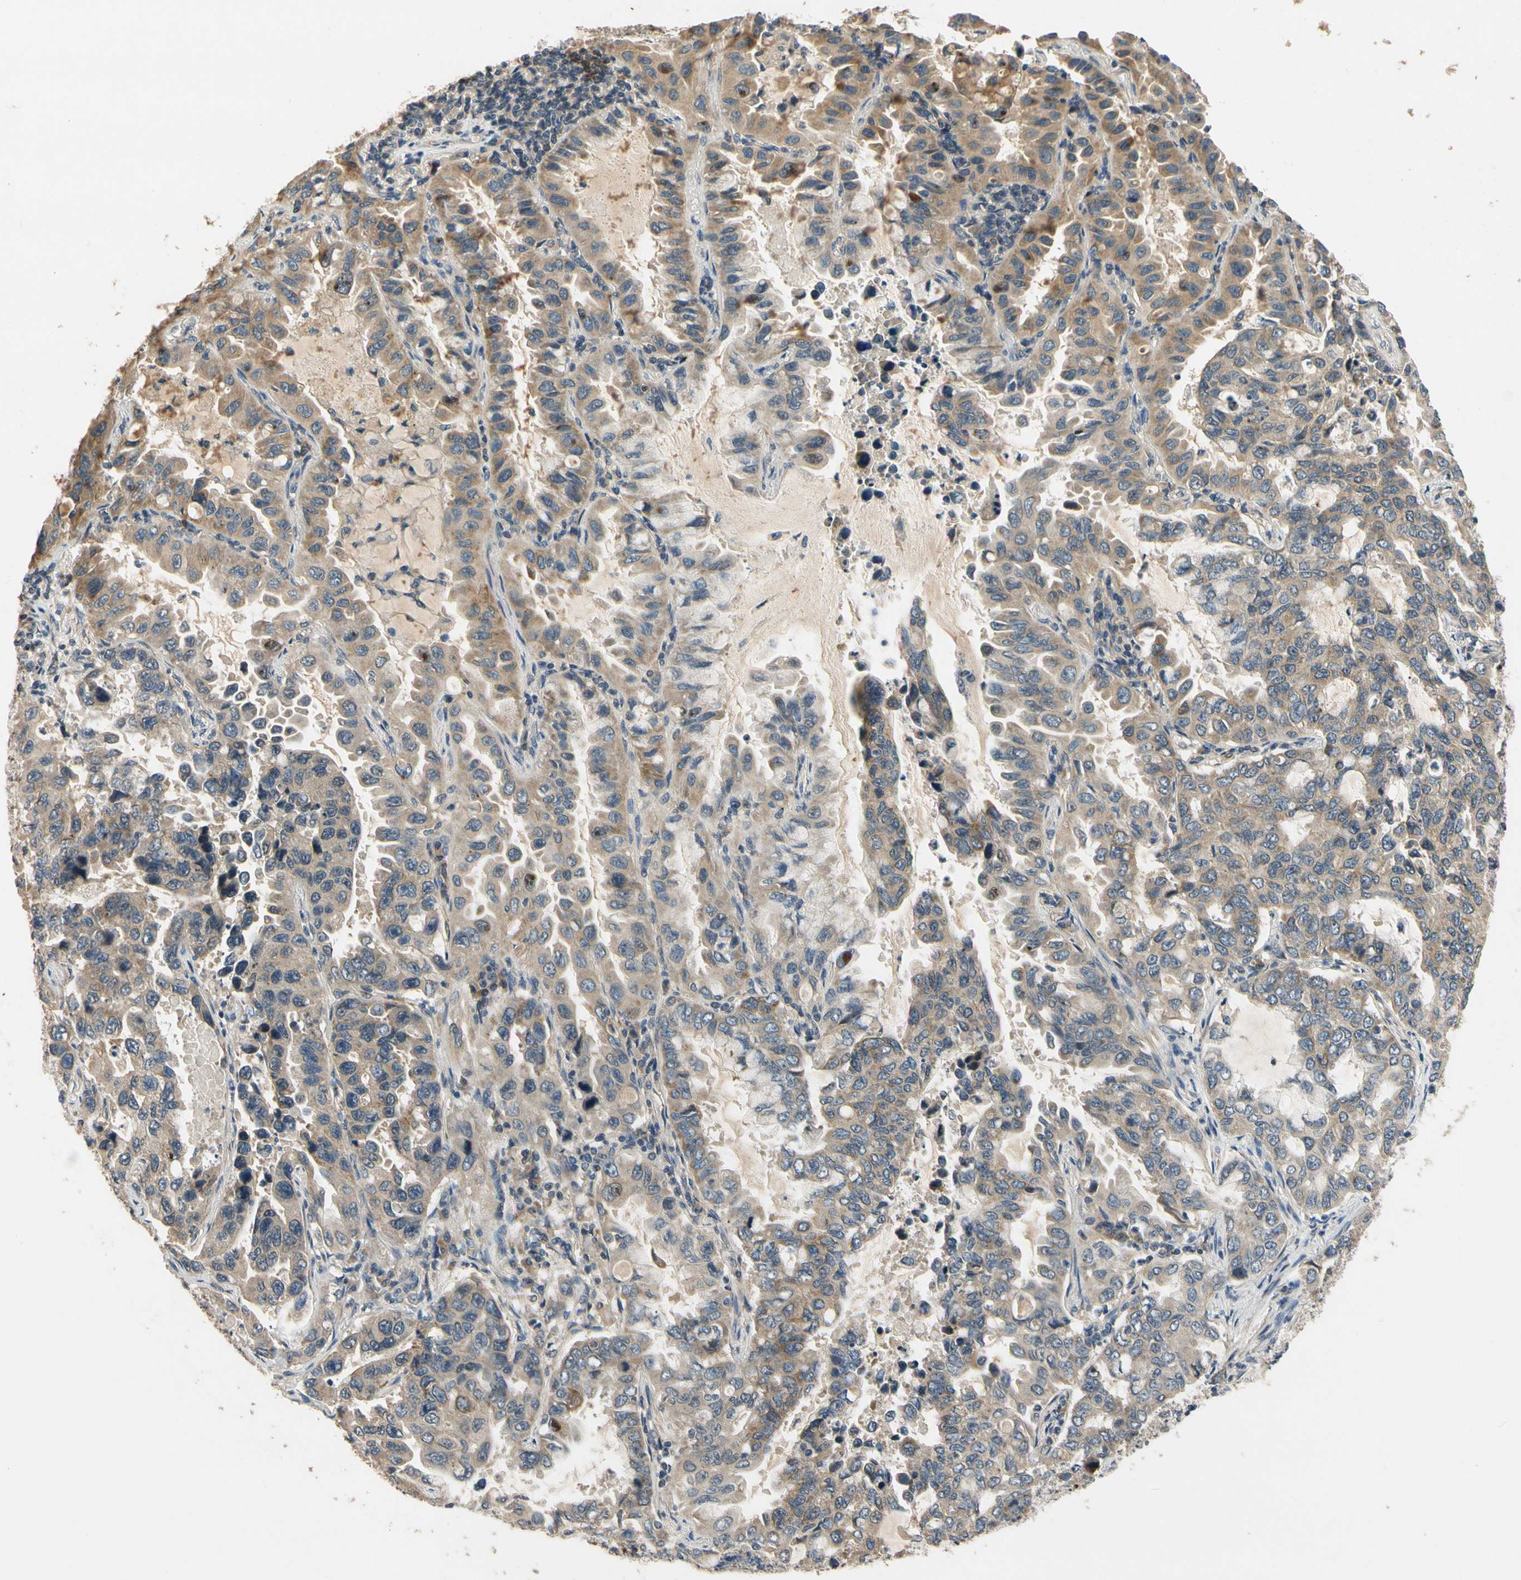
{"staining": {"intensity": "weak", "quantity": "25%-75%", "location": "cytoplasmic/membranous"}, "tissue": "lung cancer", "cell_type": "Tumor cells", "image_type": "cancer", "snomed": [{"axis": "morphology", "description": "Adenocarcinoma, NOS"}, {"axis": "topography", "description": "Lung"}], "caption": "Immunohistochemistry (IHC) photomicrograph of lung cancer stained for a protein (brown), which reveals low levels of weak cytoplasmic/membranous staining in about 25%-75% of tumor cells.", "gene": "ALKBH3", "patient": {"sex": "male", "age": 64}}